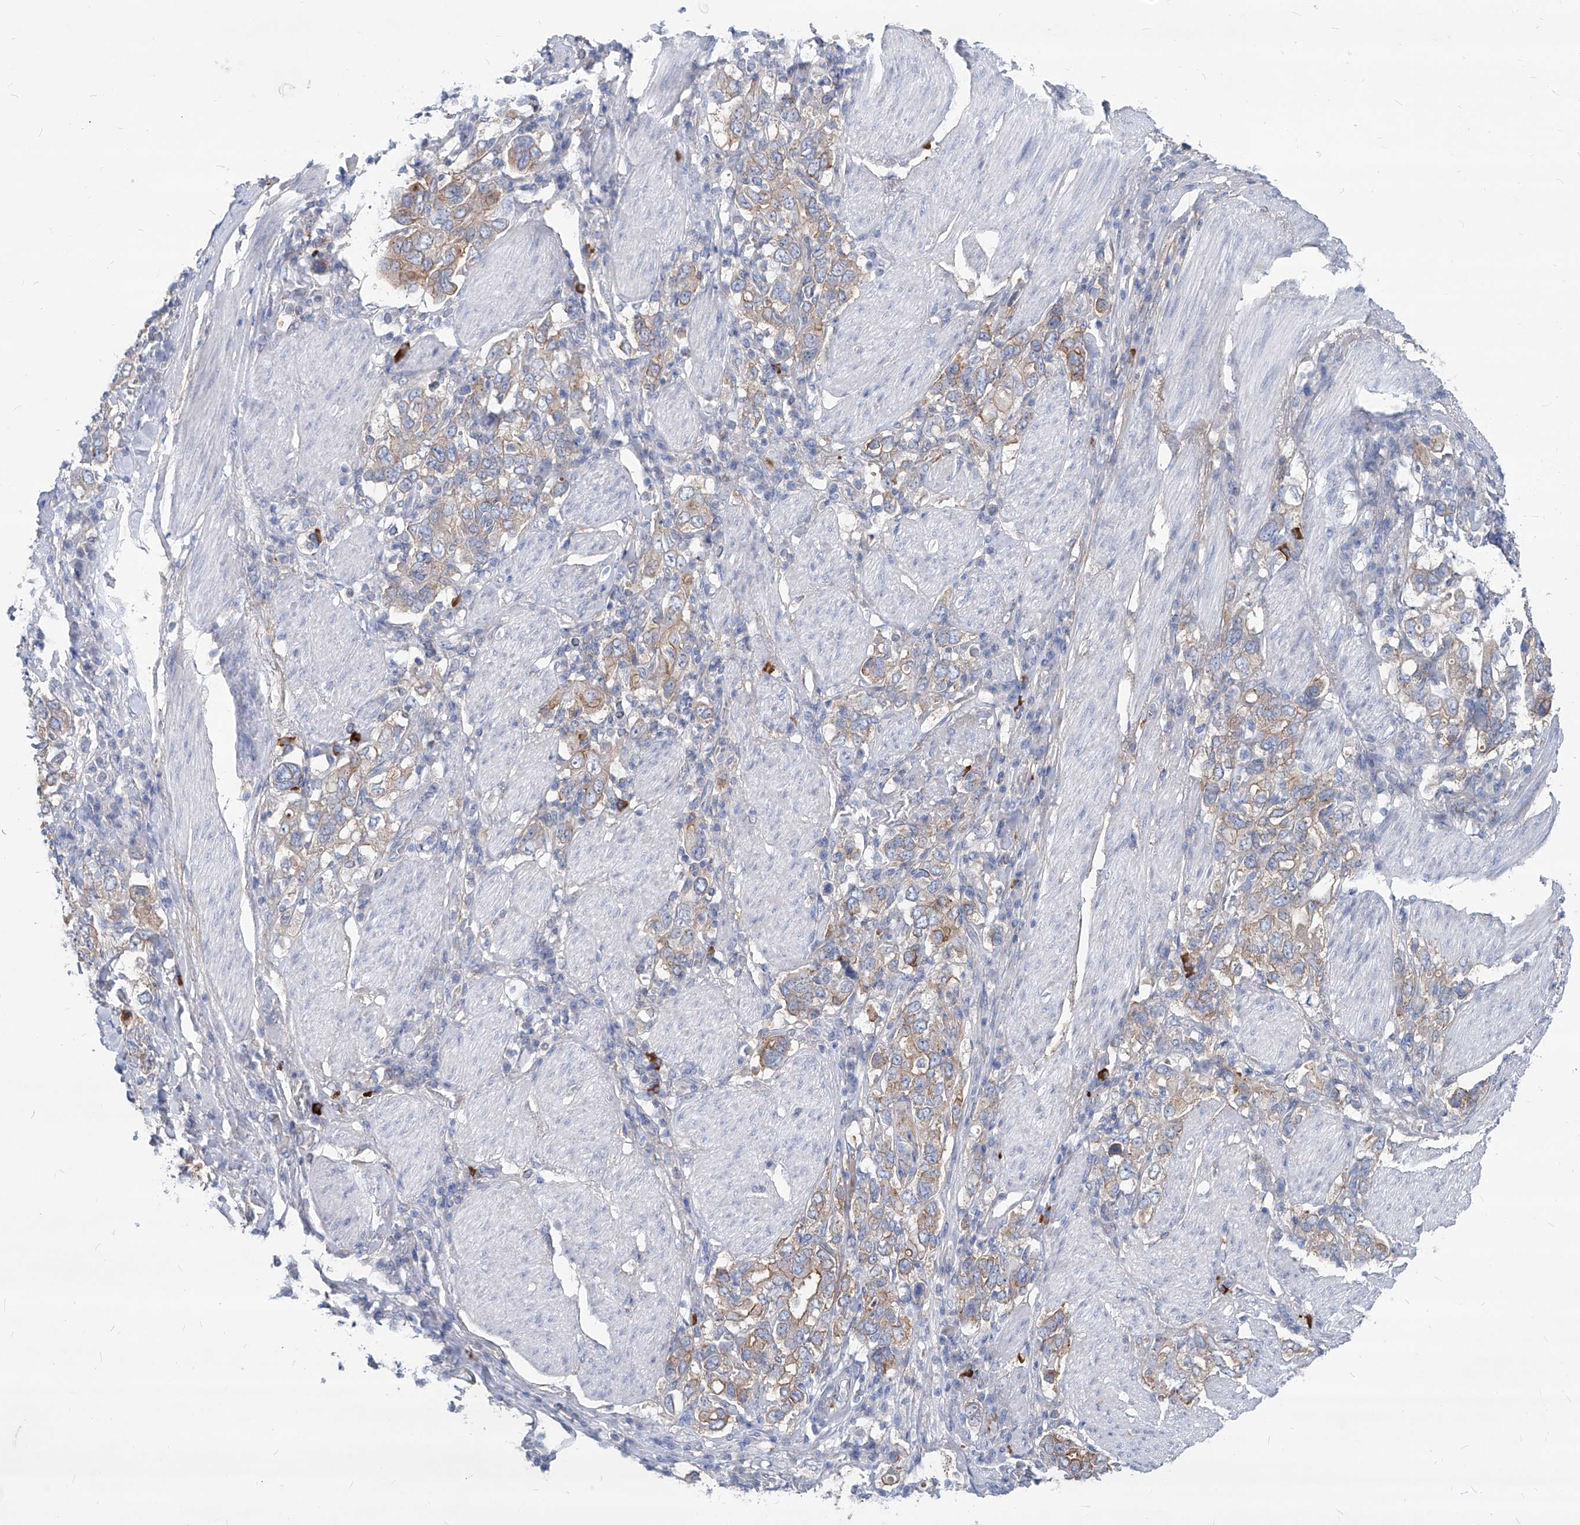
{"staining": {"intensity": "weak", "quantity": "25%-75%", "location": "cytoplasmic/membranous"}, "tissue": "stomach cancer", "cell_type": "Tumor cells", "image_type": "cancer", "snomed": [{"axis": "morphology", "description": "Adenocarcinoma, NOS"}, {"axis": "topography", "description": "Stomach, upper"}], "caption": "Weak cytoplasmic/membranous protein staining is seen in about 25%-75% of tumor cells in stomach cancer (adenocarcinoma).", "gene": "AKAP10", "patient": {"sex": "male", "age": 62}}